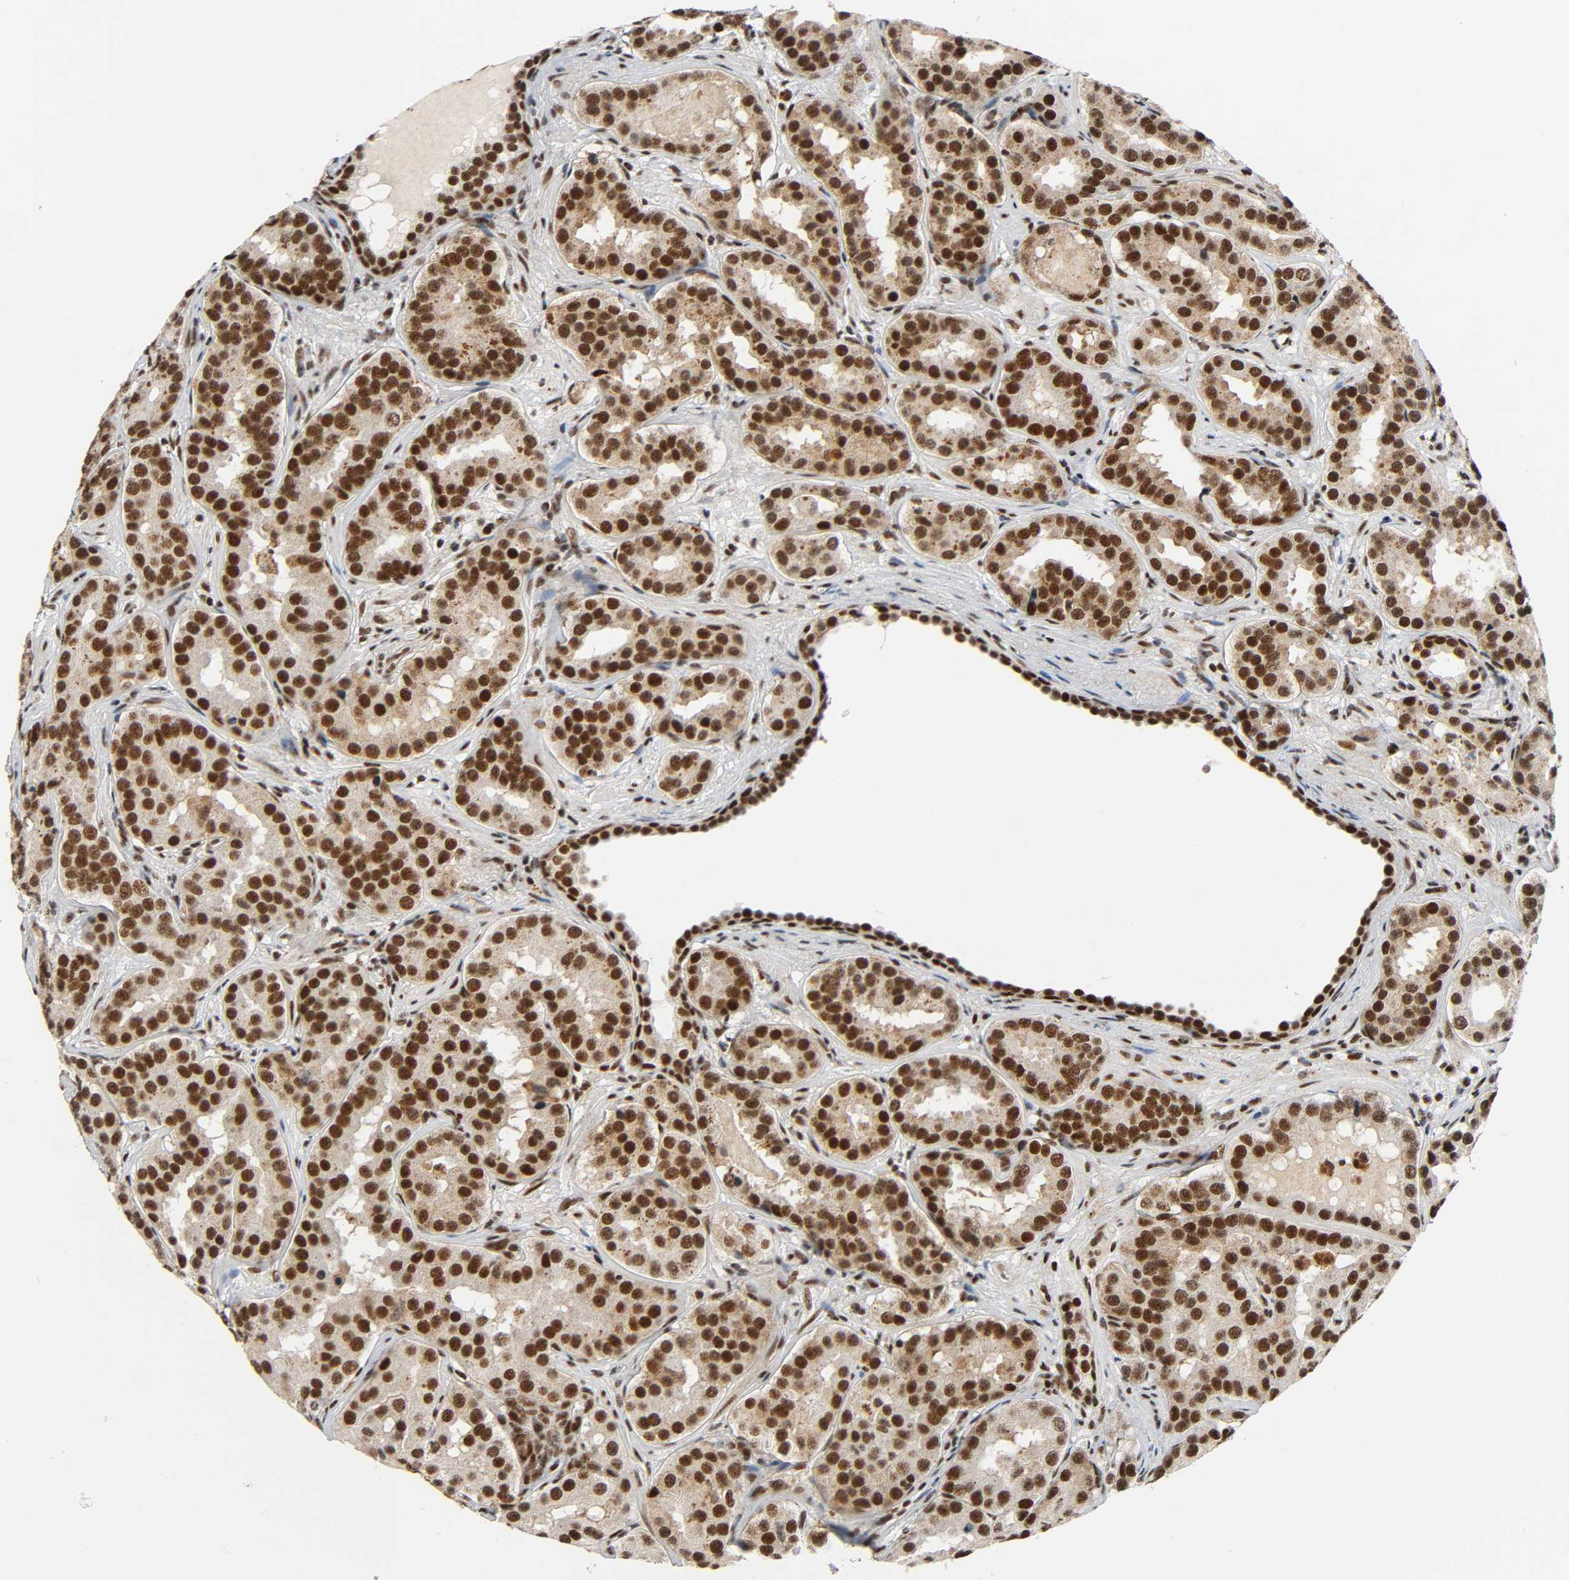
{"staining": {"intensity": "strong", "quantity": ">75%", "location": "nuclear"}, "tissue": "prostate cancer", "cell_type": "Tumor cells", "image_type": "cancer", "snomed": [{"axis": "morphology", "description": "Adenocarcinoma, Low grade"}, {"axis": "topography", "description": "Prostate"}], "caption": "Immunohistochemical staining of human prostate cancer shows high levels of strong nuclear protein staining in approximately >75% of tumor cells.", "gene": "CDK9", "patient": {"sex": "male", "age": 59}}